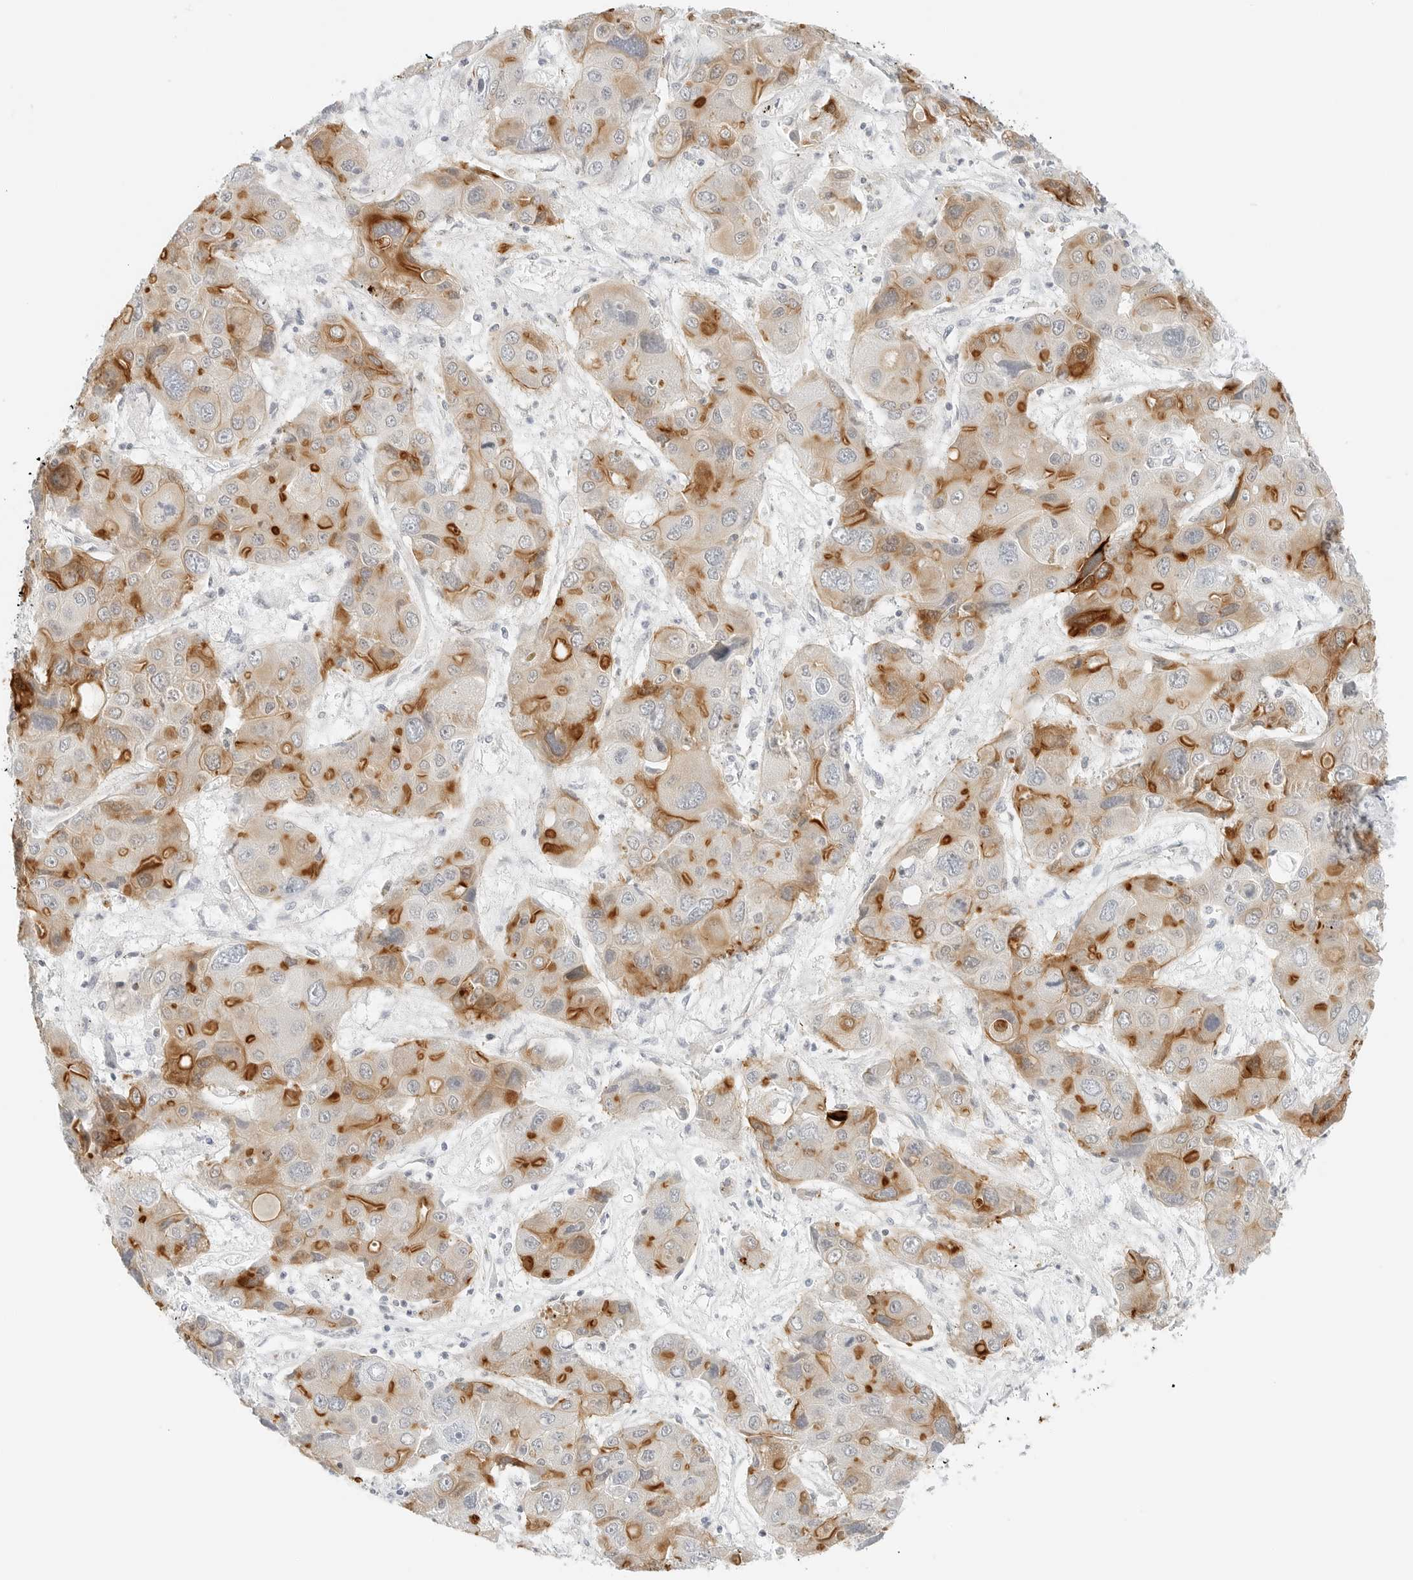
{"staining": {"intensity": "strong", "quantity": "25%-75%", "location": "cytoplasmic/membranous"}, "tissue": "liver cancer", "cell_type": "Tumor cells", "image_type": "cancer", "snomed": [{"axis": "morphology", "description": "Cholangiocarcinoma"}, {"axis": "topography", "description": "Liver"}], "caption": "Protein staining exhibits strong cytoplasmic/membranous staining in approximately 25%-75% of tumor cells in liver cancer (cholangiocarcinoma).", "gene": "IQCC", "patient": {"sex": "male", "age": 67}}